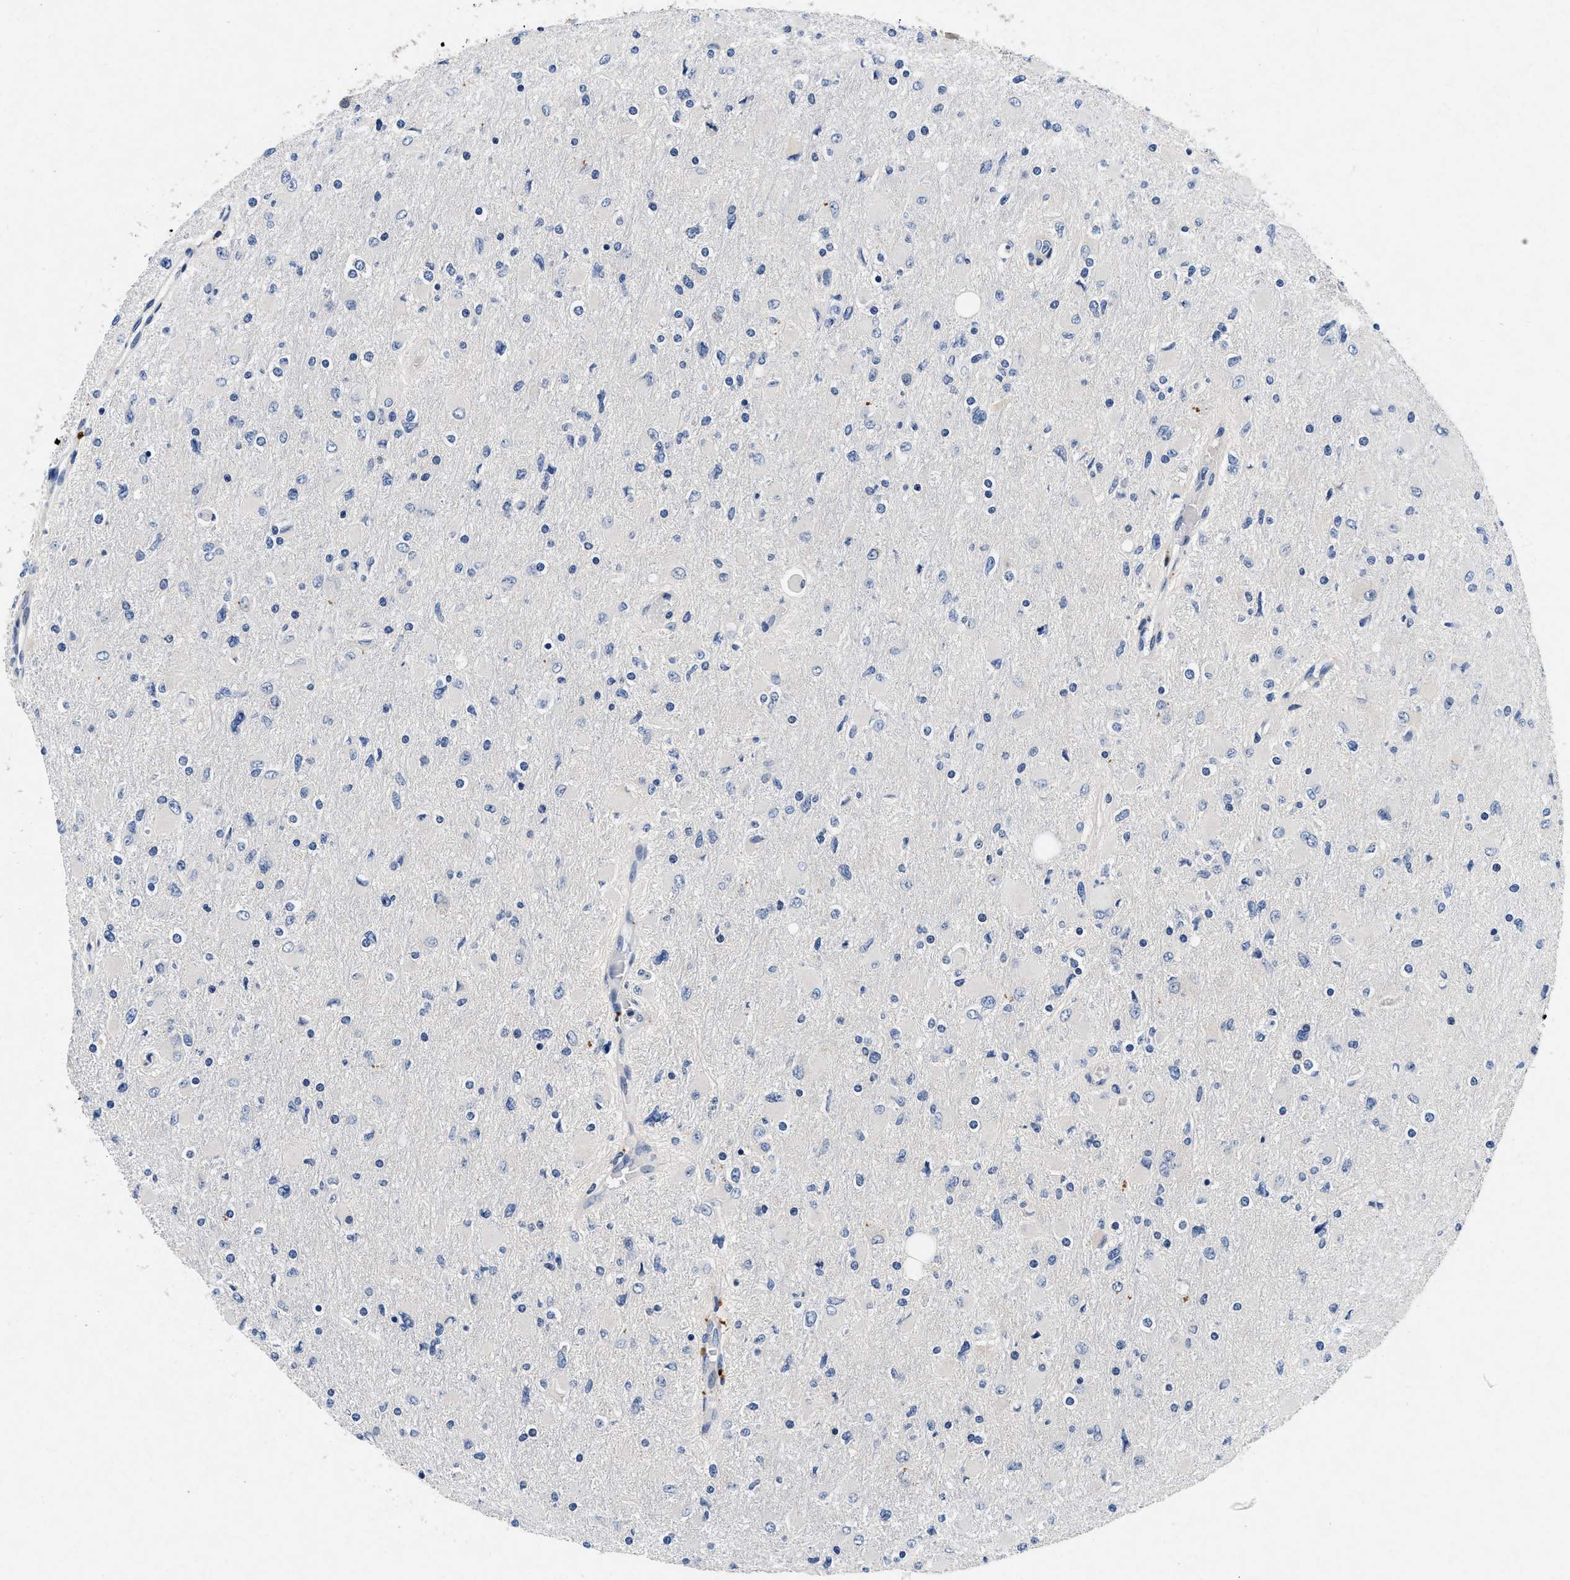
{"staining": {"intensity": "negative", "quantity": "none", "location": "none"}, "tissue": "glioma", "cell_type": "Tumor cells", "image_type": "cancer", "snomed": [{"axis": "morphology", "description": "Glioma, malignant, High grade"}, {"axis": "topography", "description": "Cerebral cortex"}], "caption": "The photomicrograph demonstrates no staining of tumor cells in malignant high-grade glioma.", "gene": "PDP1", "patient": {"sex": "female", "age": 36}}